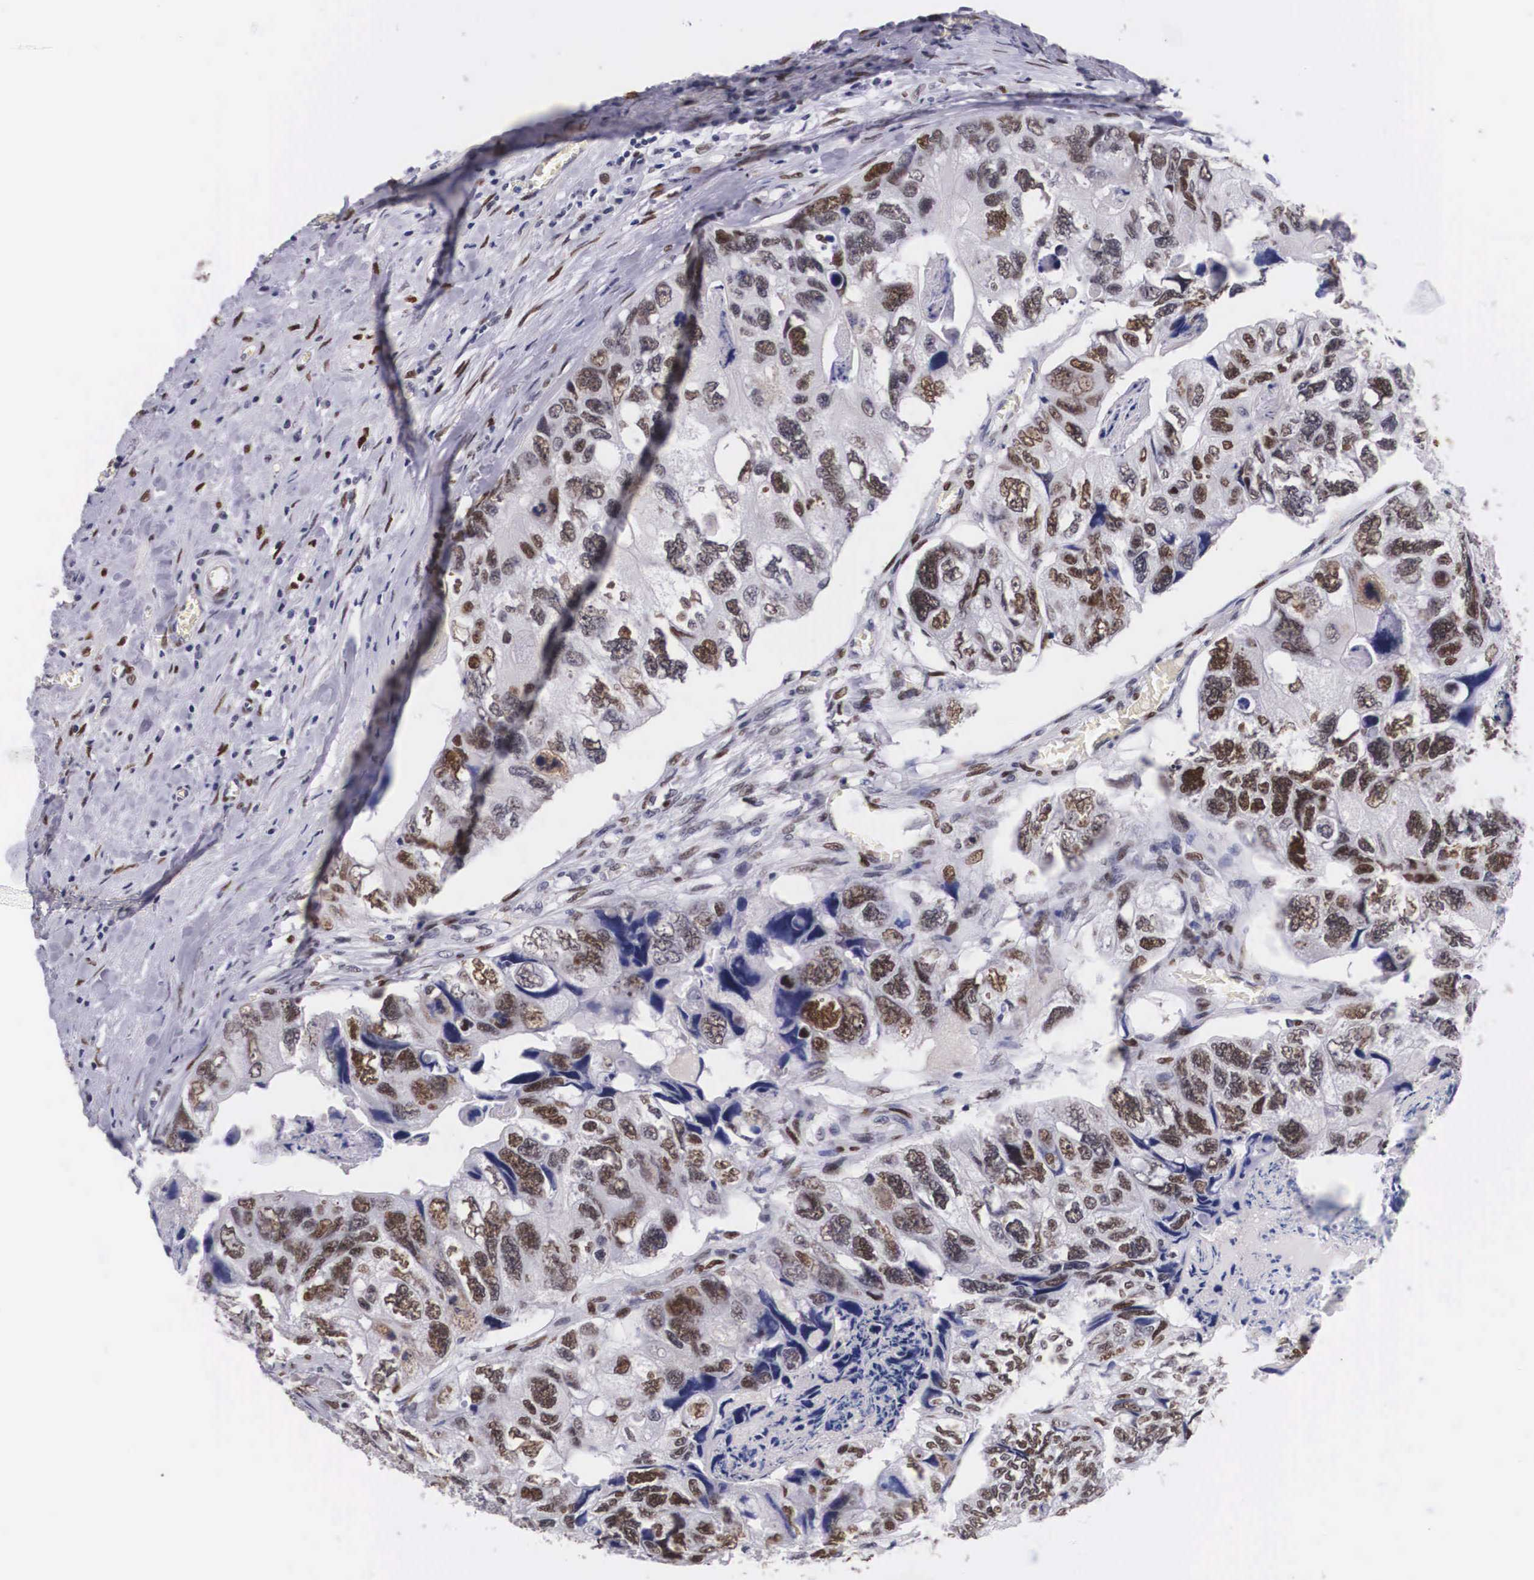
{"staining": {"intensity": "strong", "quantity": "25%-75%", "location": "nuclear"}, "tissue": "colorectal cancer", "cell_type": "Tumor cells", "image_type": "cancer", "snomed": [{"axis": "morphology", "description": "Adenocarcinoma, NOS"}, {"axis": "topography", "description": "Rectum"}], "caption": "The histopathology image exhibits immunohistochemical staining of colorectal adenocarcinoma. There is strong nuclear expression is present in approximately 25%-75% of tumor cells. The protein of interest is shown in brown color, while the nuclei are stained blue.", "gene": "KHDRBS3", "patient": {"sex": "female", "age": 82}}